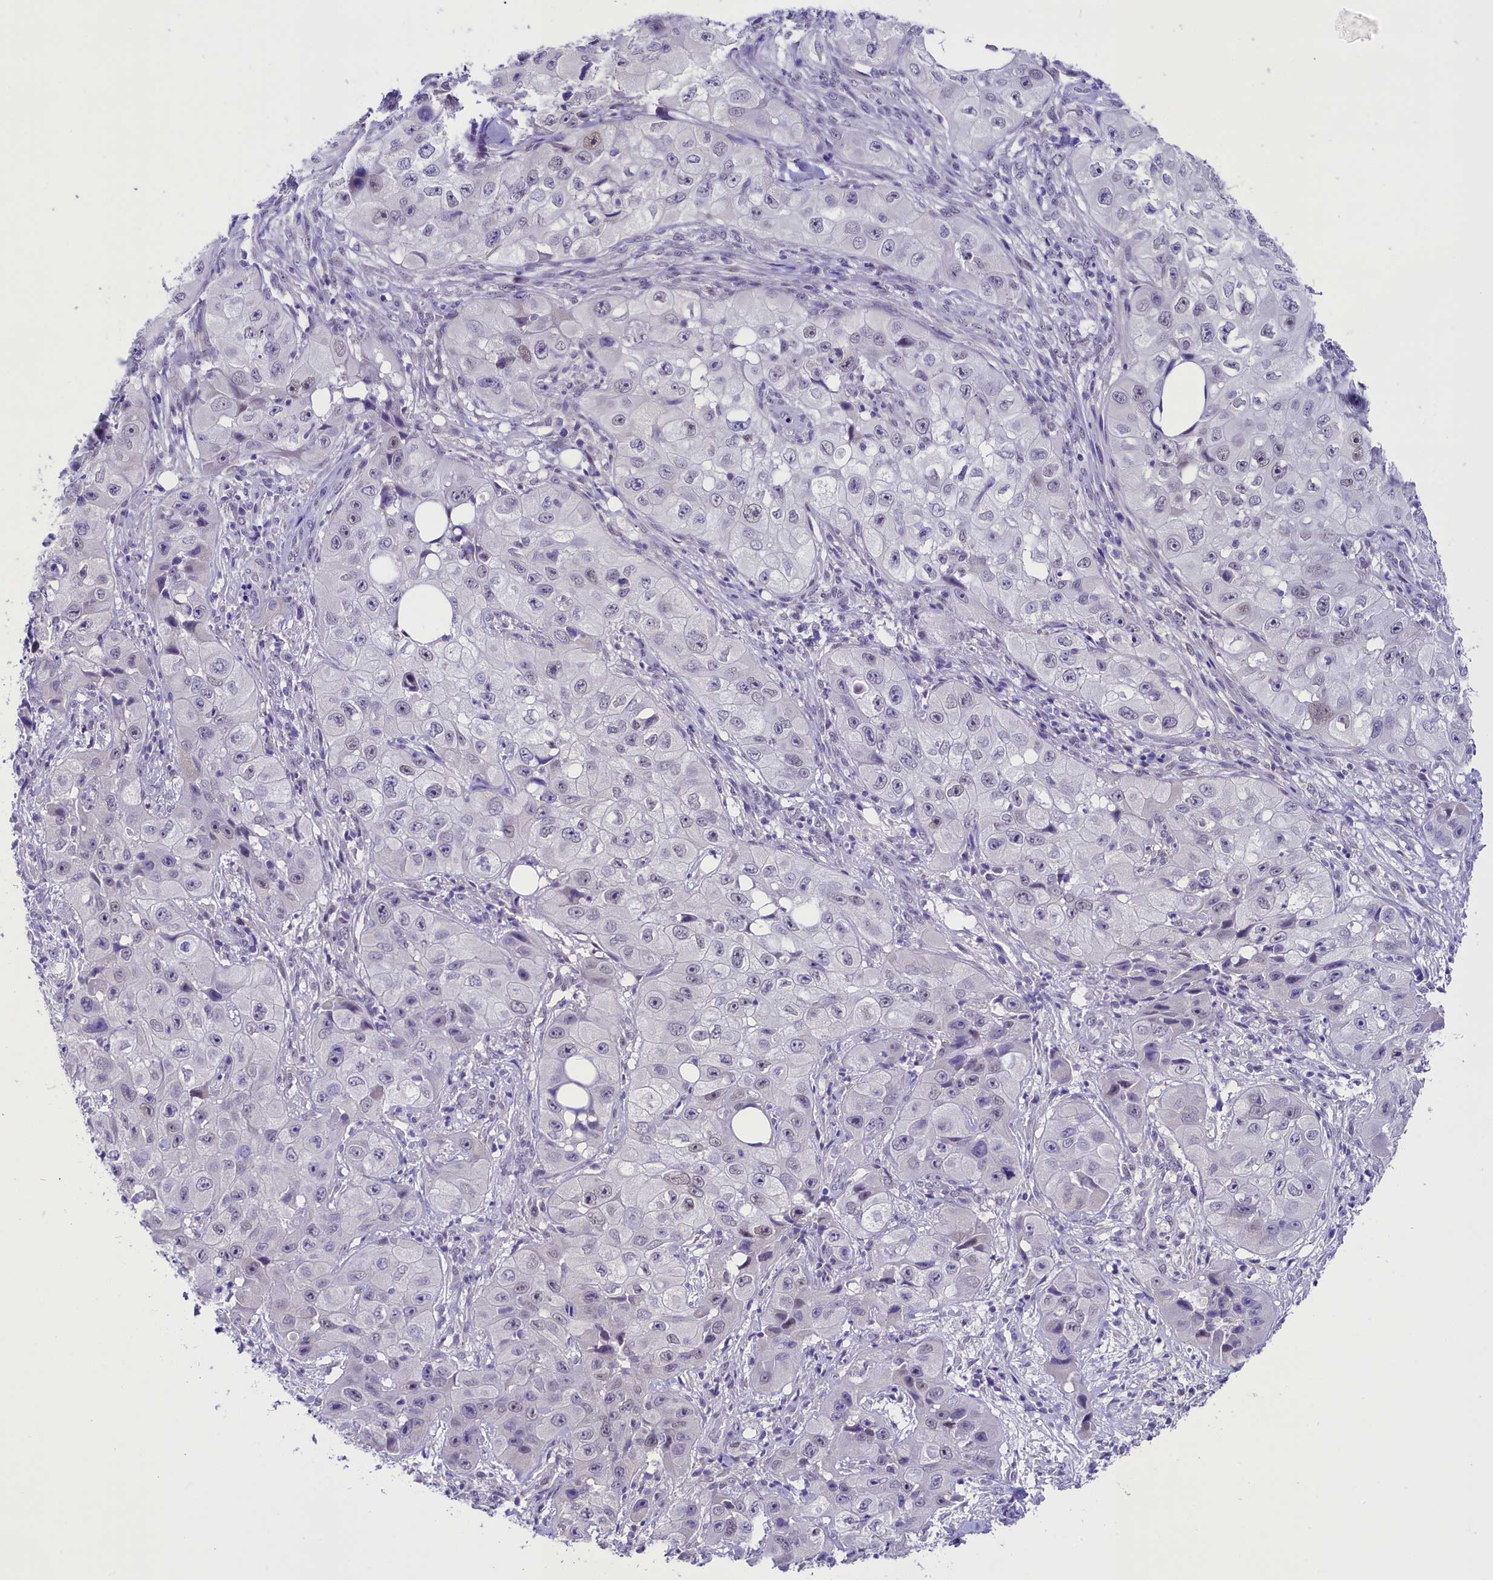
{"staining": {"intensity": "negative", "quantity": "none", "location": "none"}, "tissue": "skin cancer", "cell_type": "Tumor cells", "image_type": "cancer", "snomed": [{"axis": "morphology", "description": "Squamous cell carcinoma, NOS"}, {"axis": "topography", "description": "Skin"}, {"axis": "topography", "description": "Subcutis"}], "caption": "DAB (3,3'-diaminobenzidine) immunohistochemical staining of squamous cell carcinoma (skin) displays no significant positivity in tumor cells.", "gene": "OSGEP", "patient": {"sex": "male", "age": 73}}